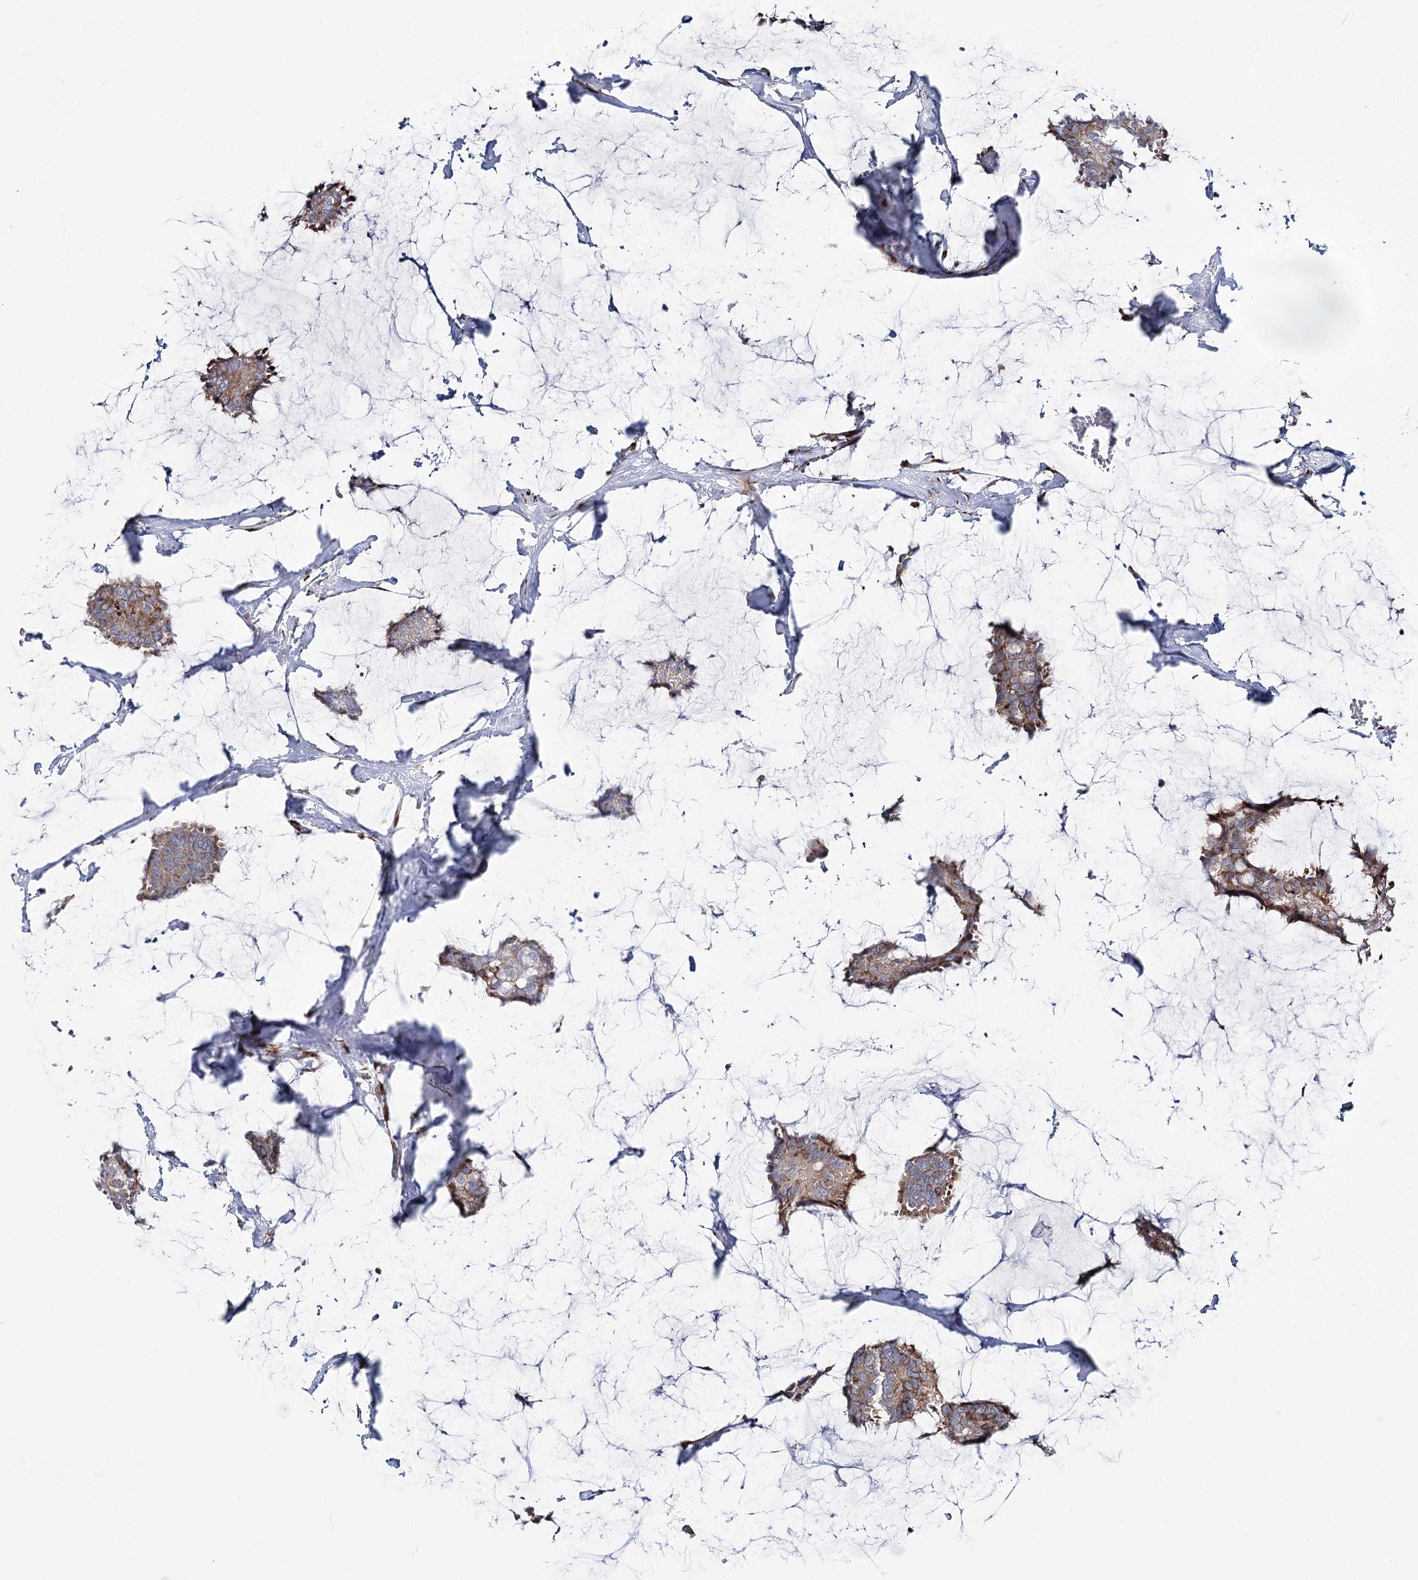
{"staining": {"intensity": "moderate", "quantity": "25%-75%", "location": "cytoplasmic/membranous"}, "tissue": "breast cancer", "cell_type": "Tumor cells", "image_type": "cancer", "snomed": [{"axis": "morphology", "description": "Duct carcinoma"}, {"axis": "topography", "description": "Breast"}], "caption": "DAB immunohistochemical staining of human intraductal carcinoma (breast) displays moderate cytoplasmic/membranous protein positivity in about 25%-75% of tumor cells. The protein is shown in brown color, while the nuclei are stained blue.", "gene": "POGLUT1", "patient": {"sex": "female", "age": 93}}